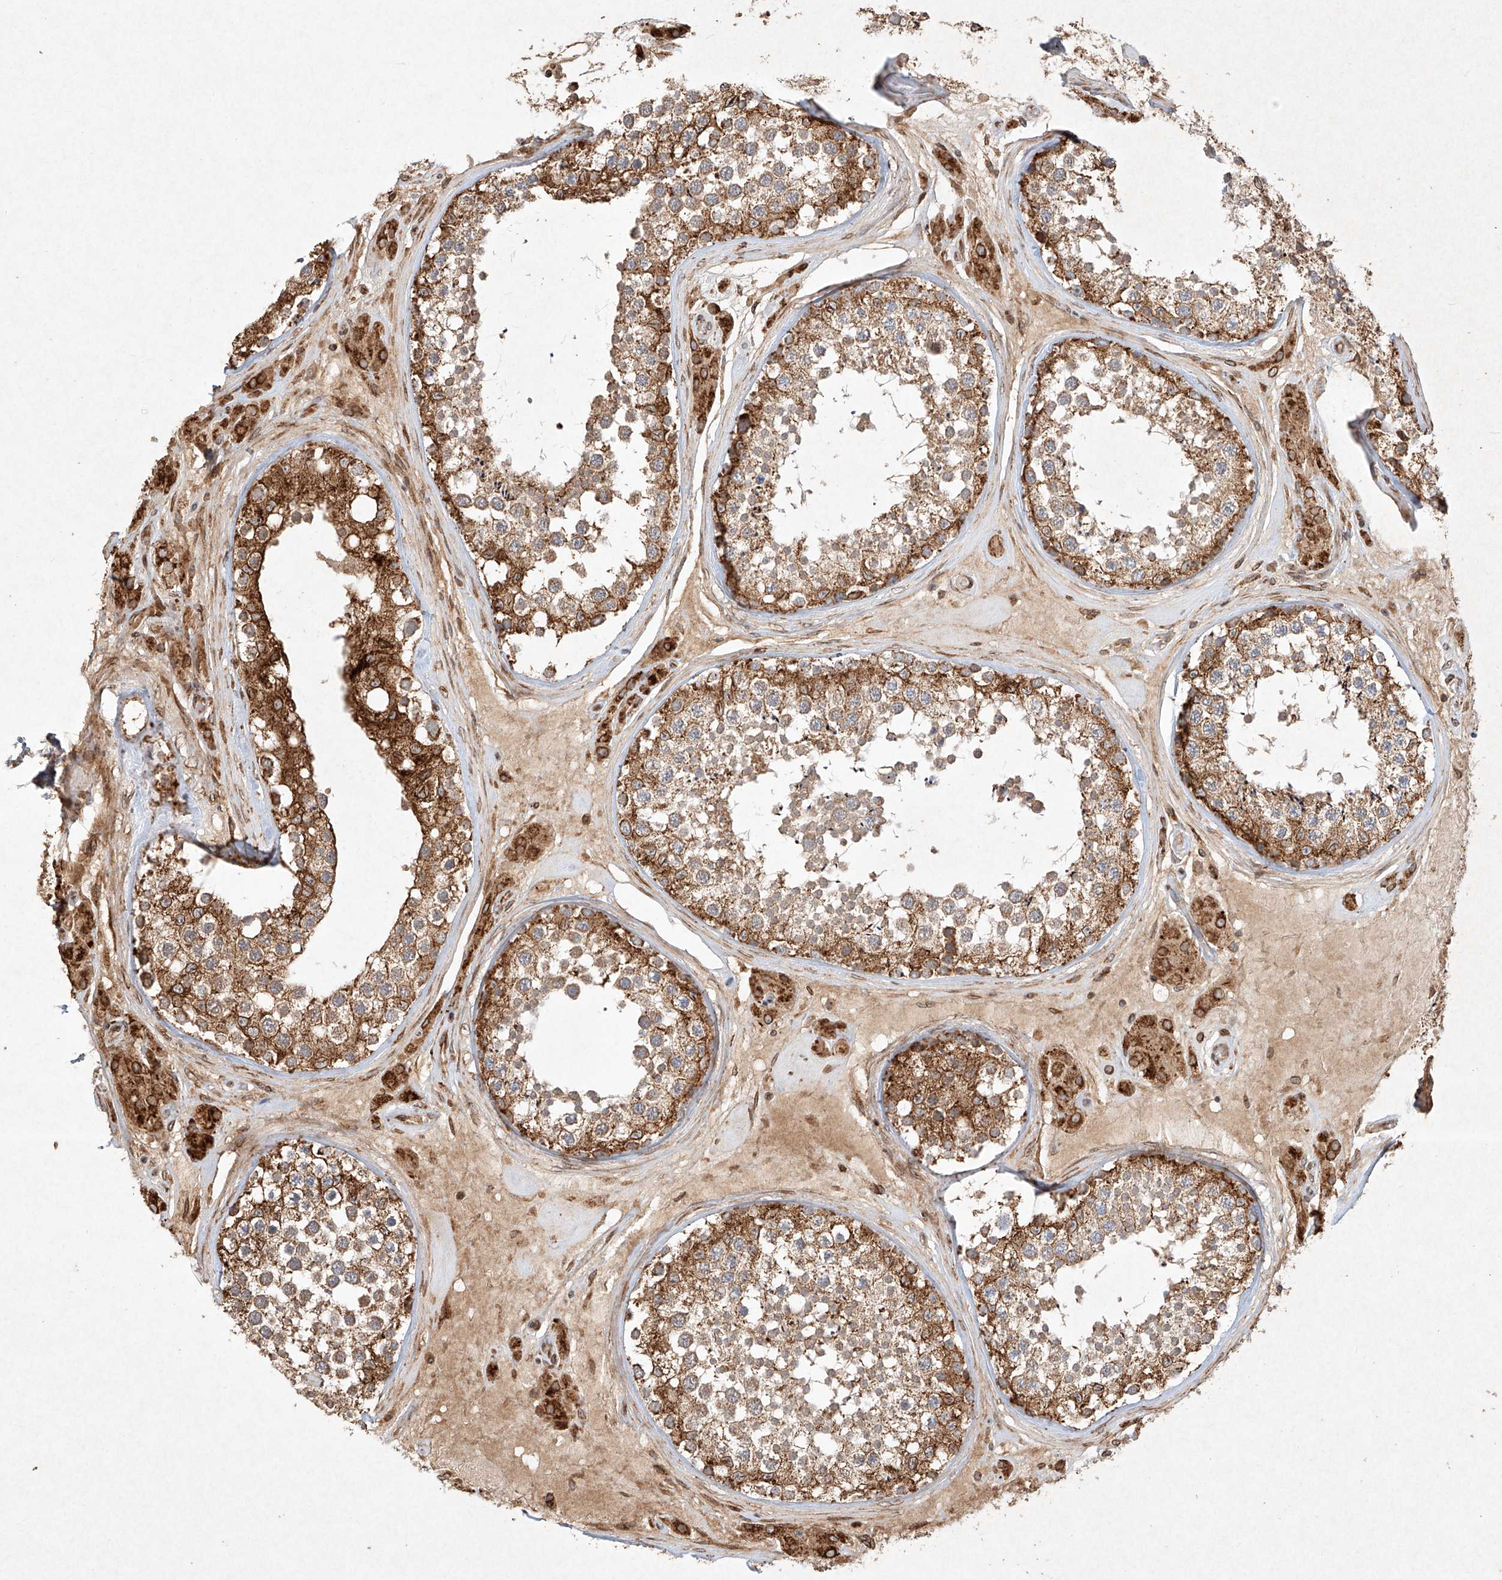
{"staining": {"intensity": "strong", "quantity": ">75%", "location": "cytoplasmic/membranous"}, "tissue": "testis", "cell_type": "Cells in seminiferous ducts", "image_type": "normal", "snomed": [{"axis": "morphology", "description": "Normal tissue, NOS"}, {"axis": "topography", "description": "Testis"}], "caption": "Immunohistochemical staining of benign testis exhibits strong cytoplasmic/membranous protein positivity in about >75% of cells in seminiferous ducts. (DAB IHC with brightfield microscopy, high magnification).", "gene": "SEMA3B", "patient": {"sex": "male", "age": 46}}